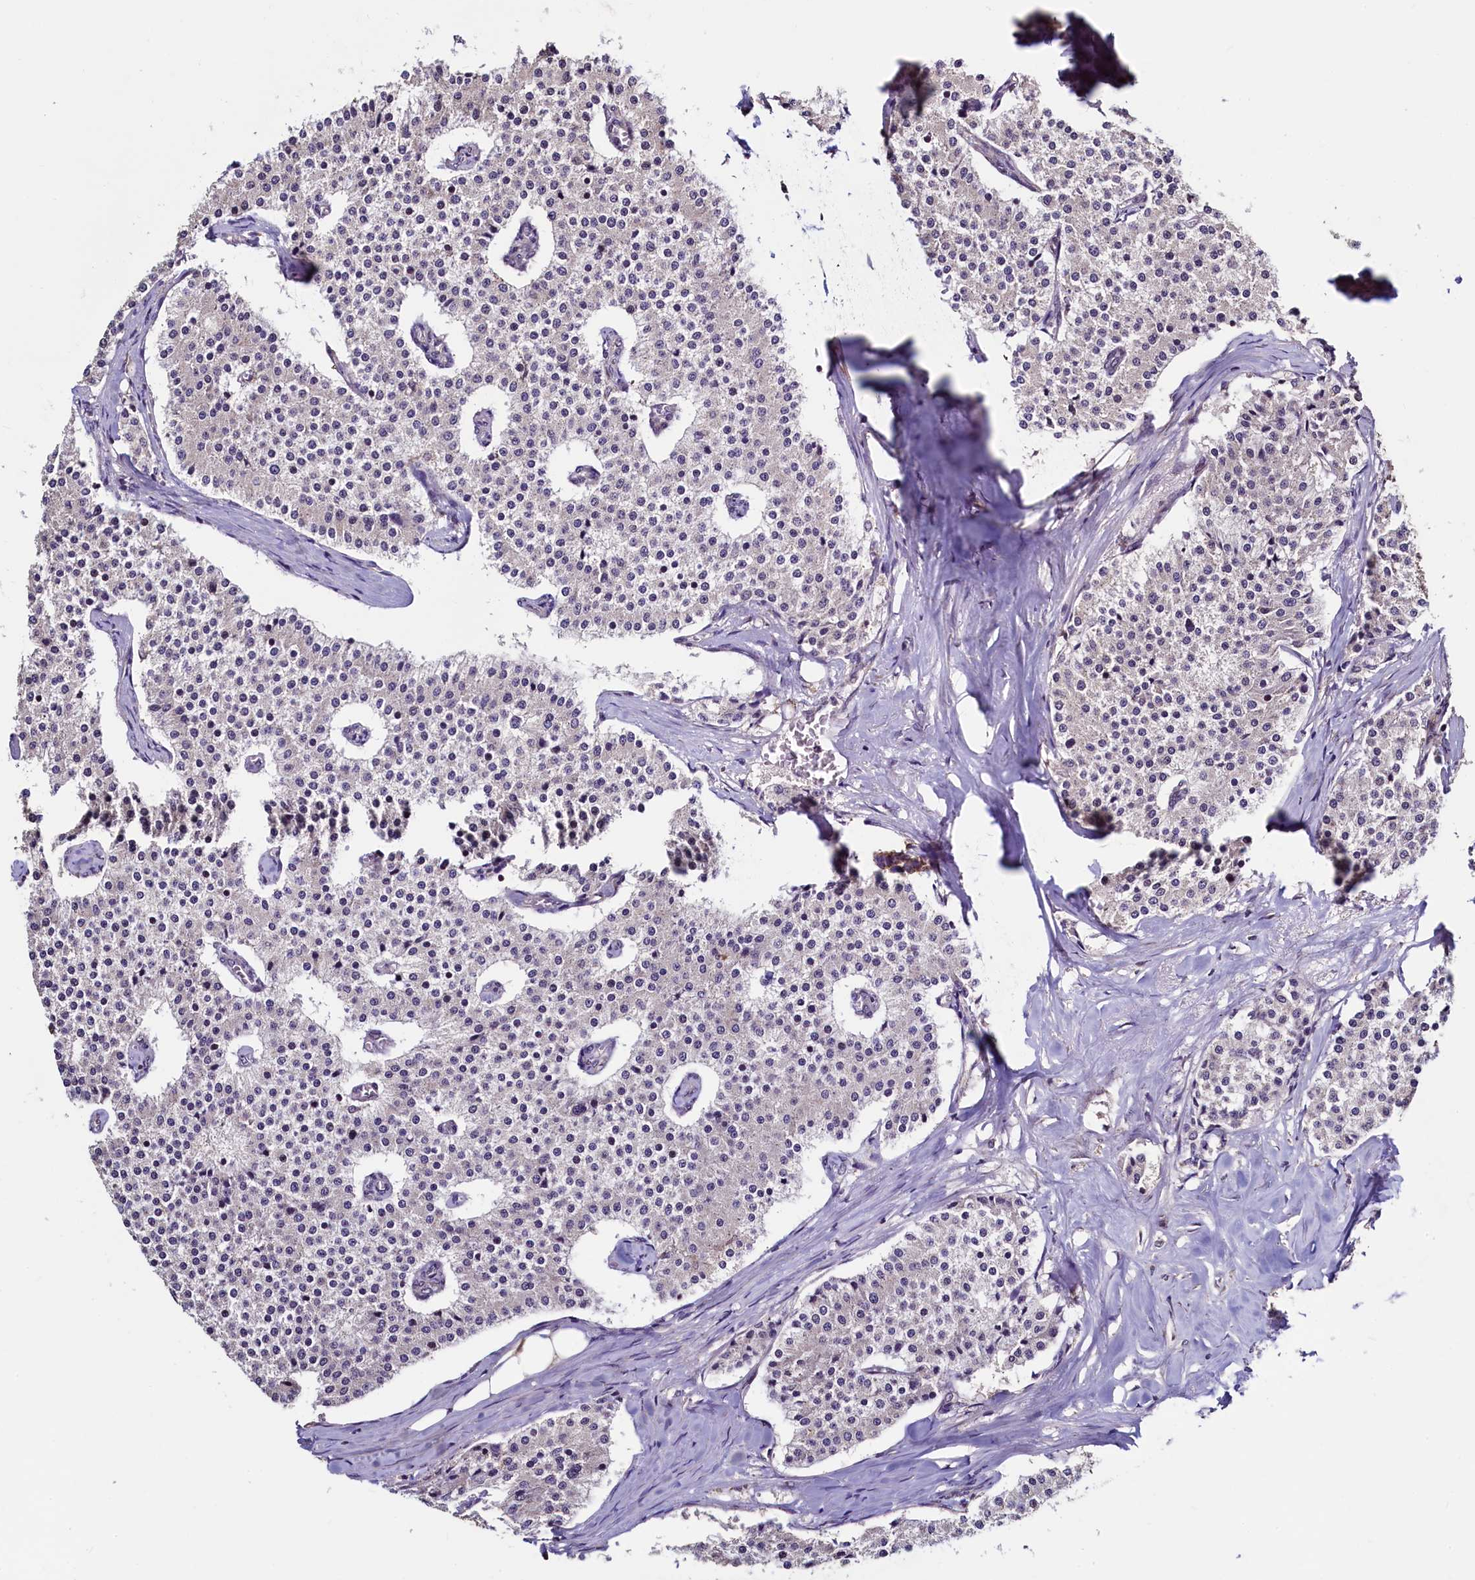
{"staining": {"intensity": "negative", "quantity": "none", "location": "none"}, "tissue": "carcinoid", "cell_type": "Tumor cells", "image_type": "cancer", "snomed": [{"axis": "morphology", "description": "Carcinoid, malignant, NOS"}, {"axis": "topography", "description": "Colon"}], "caption": "Immunohistochemical staining of carcinoid demonstrates no significant expression in tumor cells.", "gene": "RBFA", "patient": {"sex": "female", "age": 52}}